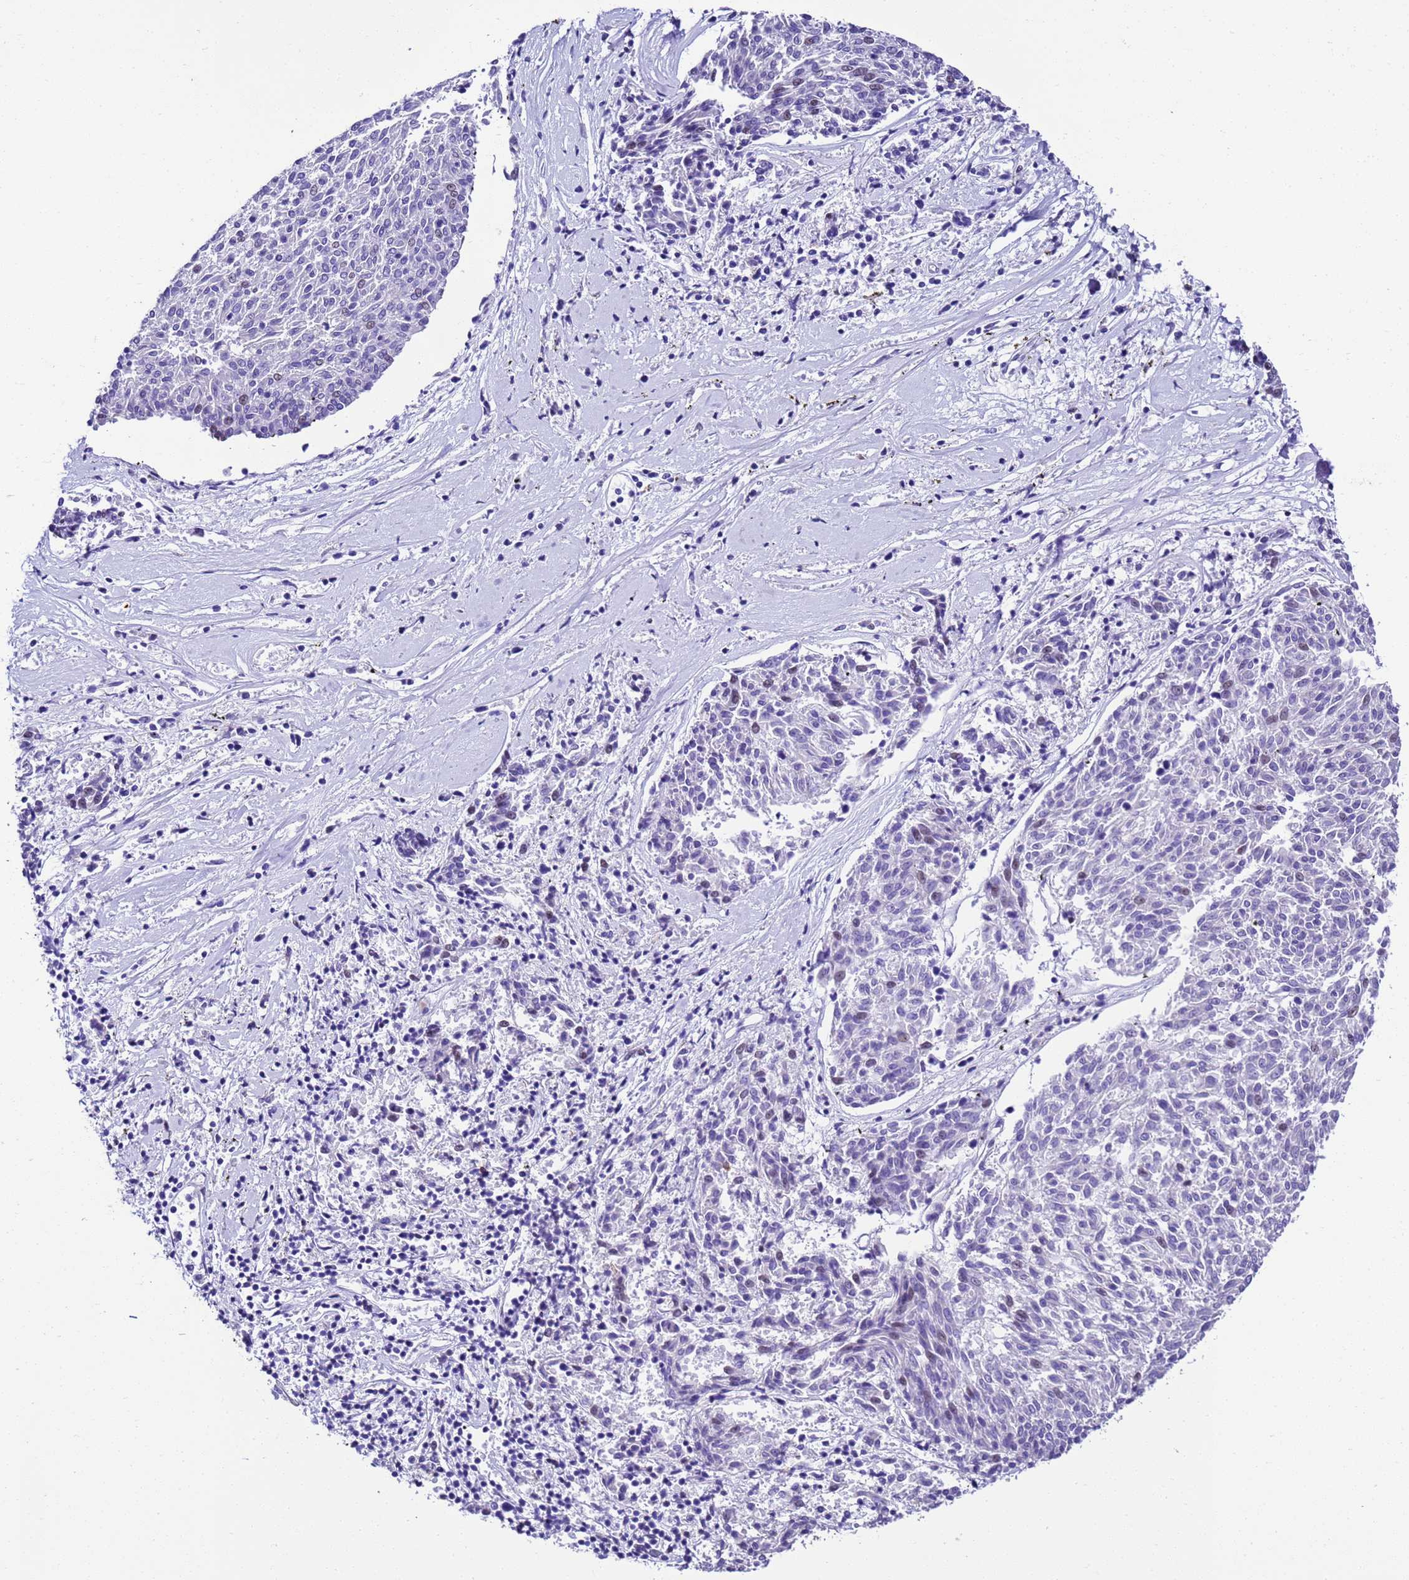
{"staining": {"intensity": "negative", "quantity": "none", "location": "none"}, "tissue": "melanoma", "cell_type": "Tumor cells", "image_type": "cancer", "snomed": [{"axis": "morphology", "description": "Malignant melanoma, NOS"}, {"axis": "topography", "description": "Skin"}], "caption": "Human malignant melanoma stained for a protein using IHC shows no positivity in tumor cells.", "gene": "UGT2B10", "patient": {"sex": "female", "age": 72}}